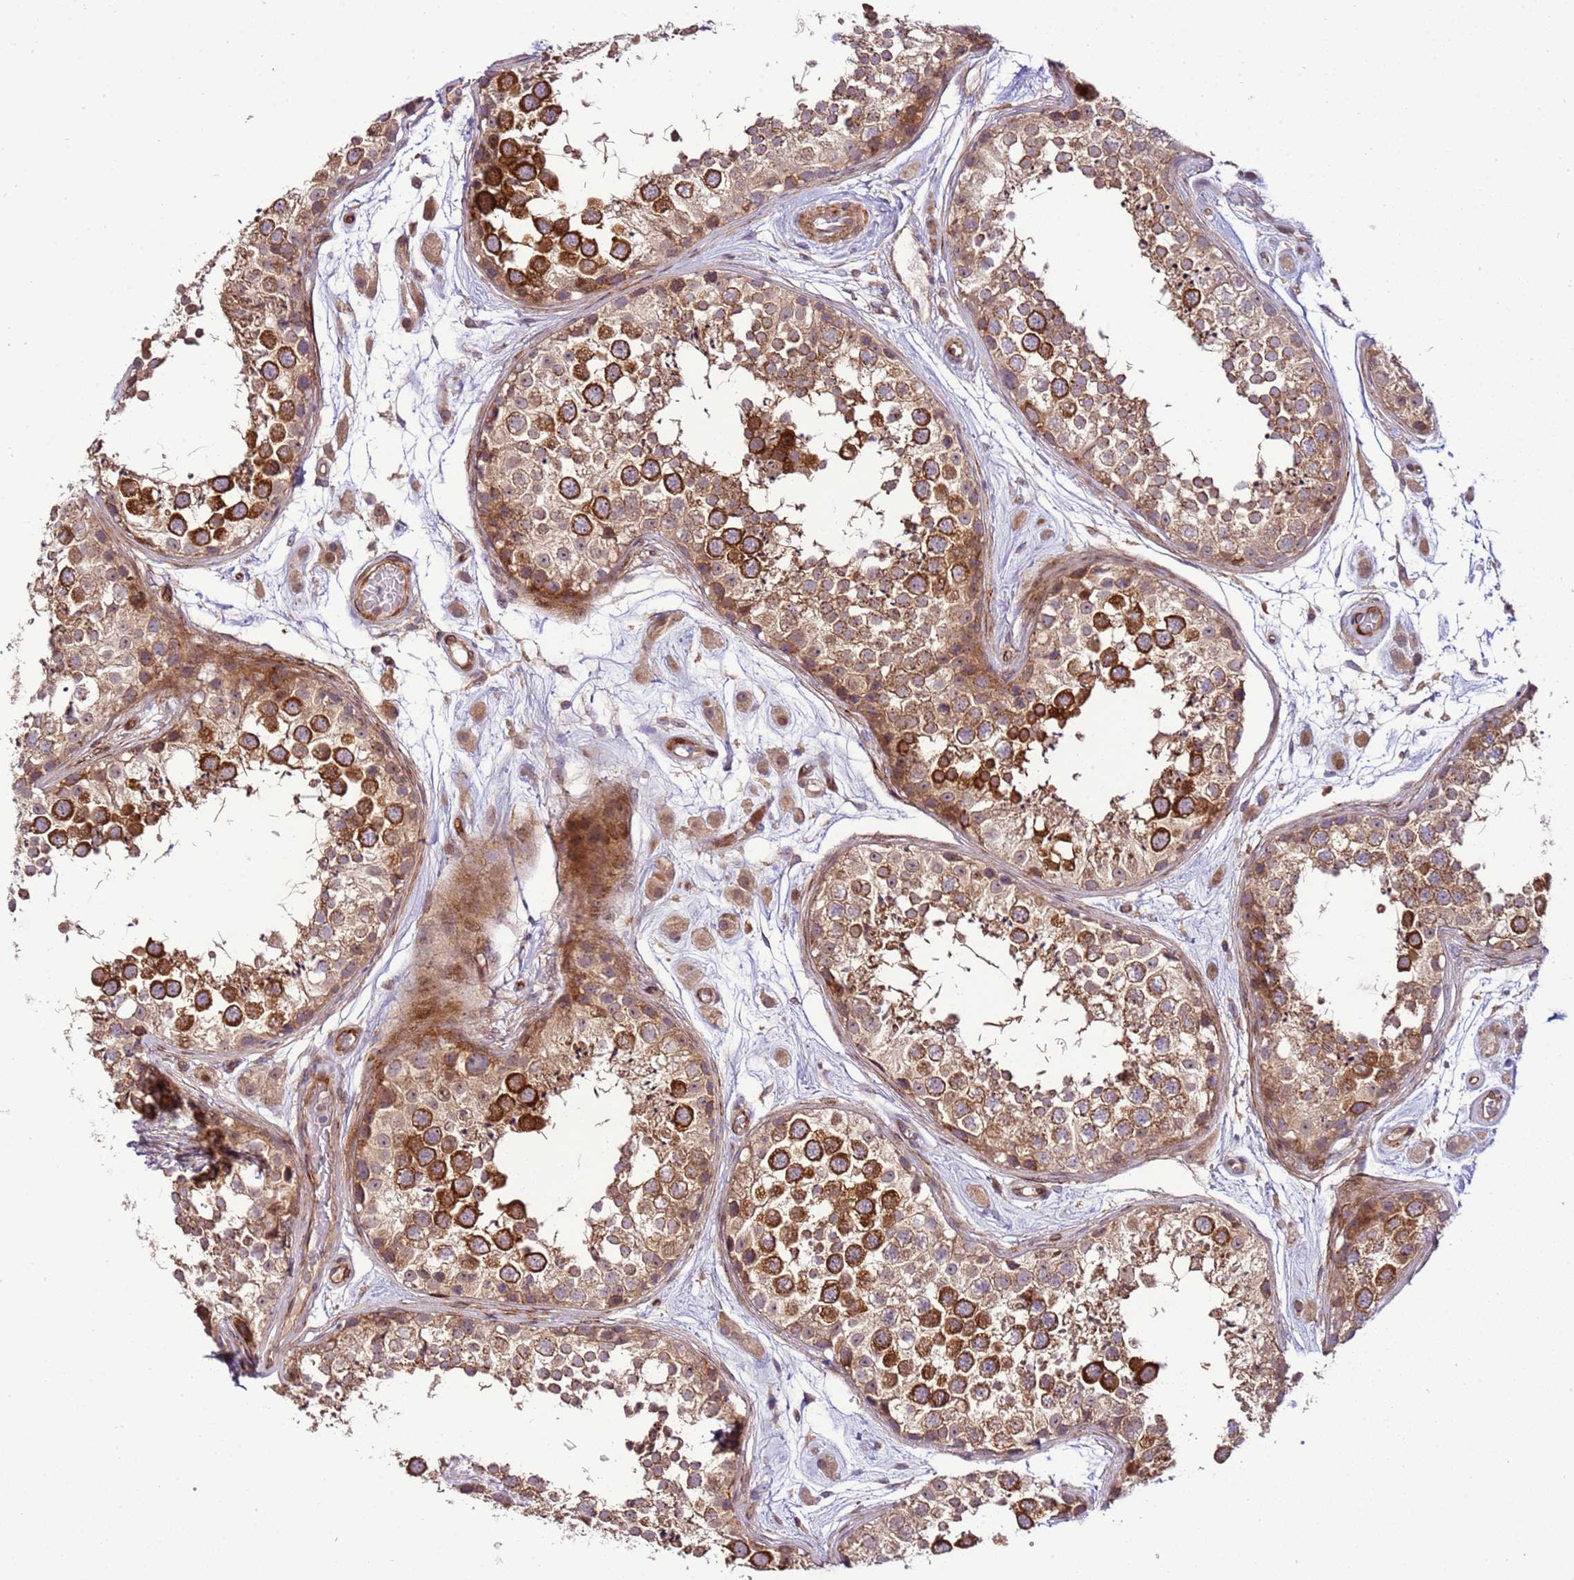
{"staining": {"intensity": "strong", "quantity": ">75%", "location": "cytoplasmic/membranous"}, "tissue": "testis", "cell_type": "Cells in seminiferous ducts", "image_type": "normal", "snomed": [{"axis": "morphology", "description": "Normal tissue, NOS"}, {"axis": "topography", "description": "Testis"}], "caption": "IHC (DAB) staining of unremarkable testis displays strong cytoplasmic/membranous protein staining in approximately >75% of cells in seminiferous ducts. (DAB IHC, brown staining for protein, blue staining for nuclei).", "gene": "ZNF624", "patient": {"sex": "male", "age": 25}}